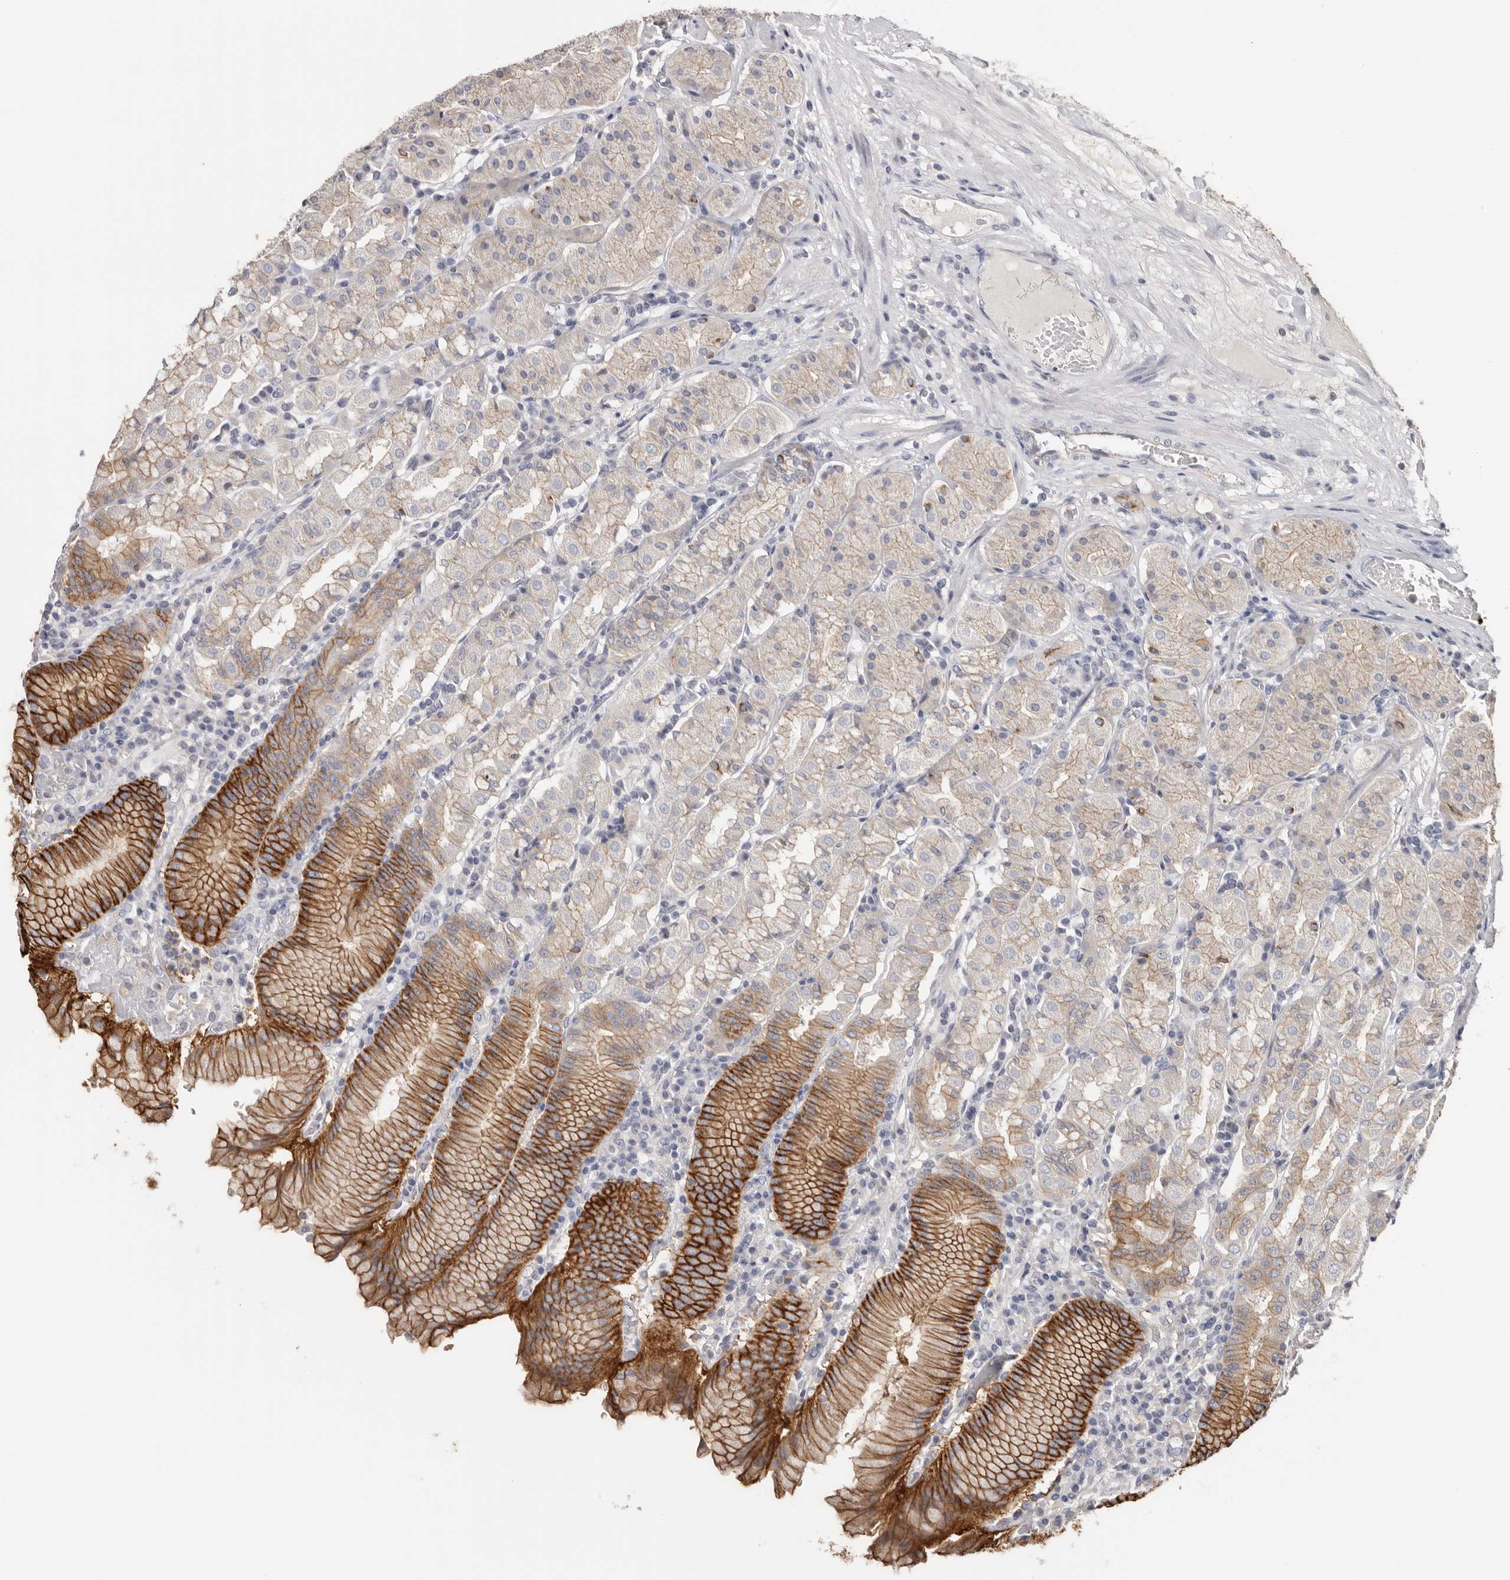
{"staining": {"intensity": "strong", "quantity": ">75%", "location": "cytoplasmic/membranous"}, "tissue": "stomach", "cell_type": "Glandular cells", "image_type": "normal", "snomed": [{"axis": "morphology", "description": "Normal tissue, NOS"}, {"axis": "topography", "description": "Stomach"}, {"axis": "topography", "description": "Stomach, lower"}], "caption": "This histopathology image reveals immunohistochemistry (IHC) staining of unremarkable human stomach, with high strong cytoplasmic/membranous positivity in about >75% of glandular cells.", "gene": "S100A14", "patient": {"sex": "female", "age": 56}}